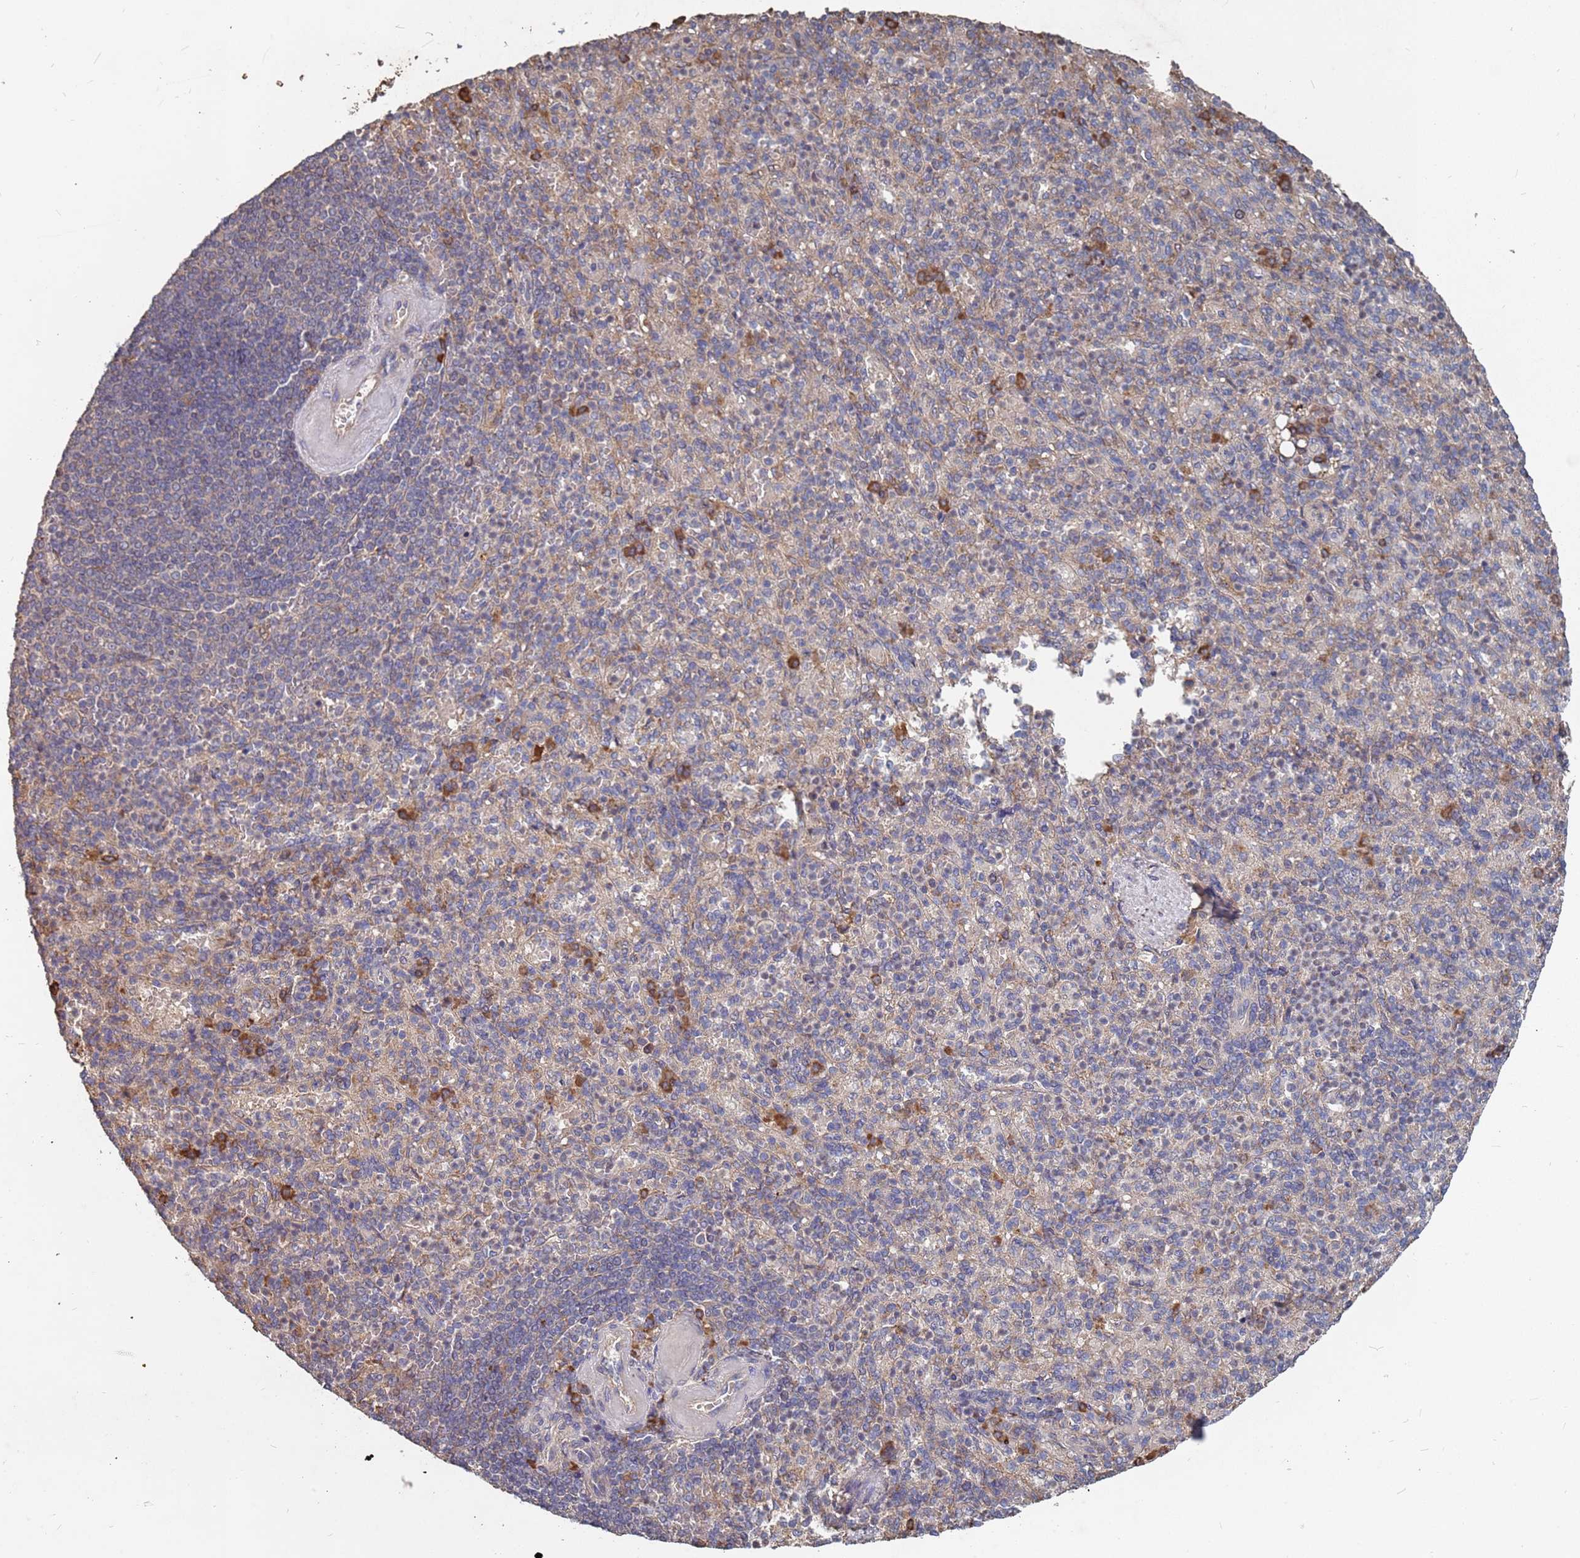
{"staining": {"intensity": "strong", "quantity": "<25%", "location": "cytoplasmic/membranous"}, "tissue": "spleen", "cell_type": "Cells in red pulp", "image_type": "normal", "snomed": [{"axis": "morphology", "description": "Normal tissue, NOS"}, {"axis": "topography", "description": "Spleen"}], "caption": "The photomicrograph demonstrates a brown stain indicating the presence of a protein in the cytoplasmic/membranous of cells in red pulp in spleen.", "gene": "ATG5", "patient": {"sex": "female", "age": 74}}